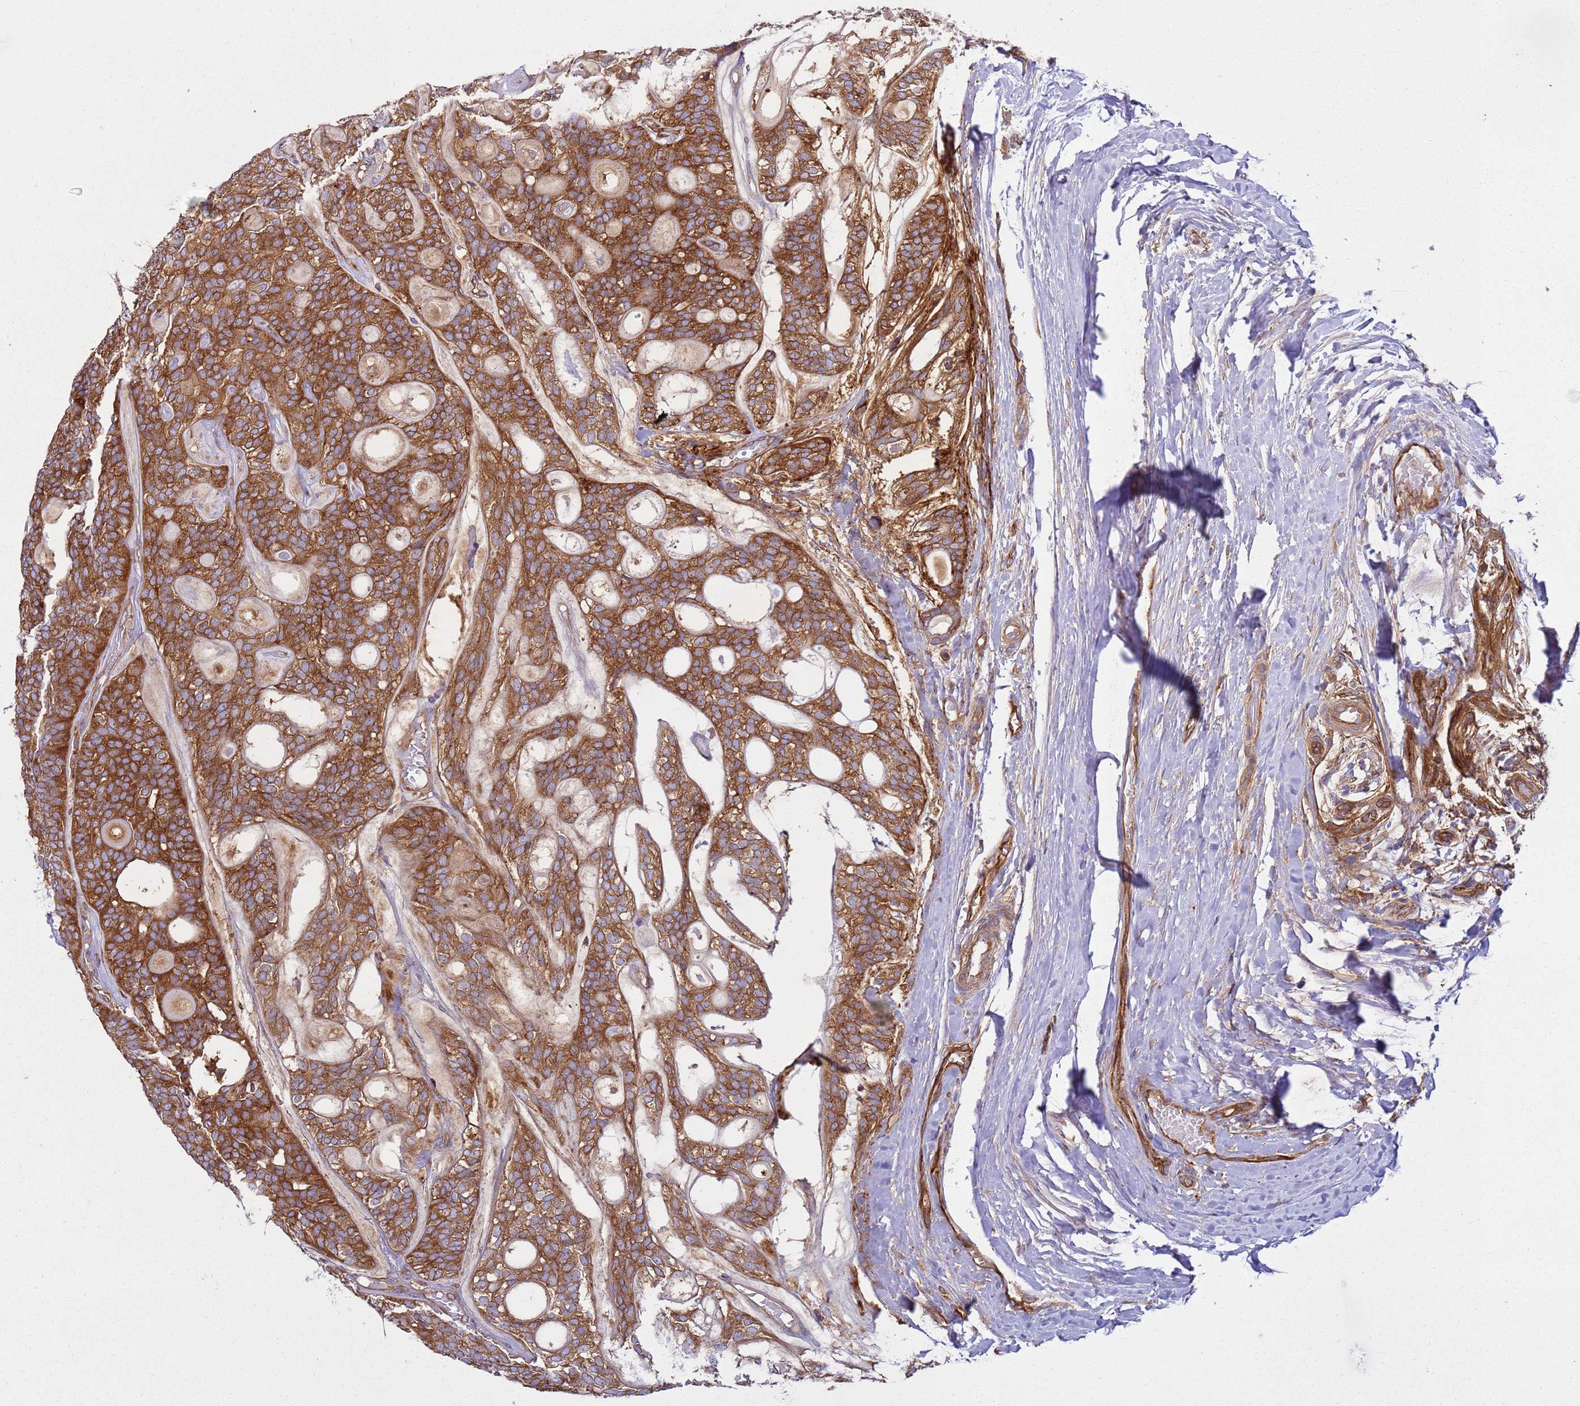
{"staining": {"intensity": "strong", "quantity": ">75%", "location": "cytoplasmic/membranous"}, "tissue": "head and neck cancer", "cell_type": "Tumor cells", "image_type": "cancer", "snomed": [{"axis": "morphology", "description": "Adenocarcinoma, NOS"}, {"axis": "topography", "description": "Head-Neck"}], "caption": "The micrograph displays staining of head and neck cancer, revealing strong cytoplasmic/membranous protein positivity (brown color) within tumor cells. The protein of interest is shown in brown color, while the nuclei are stained blue.", "gene": "SNX21", "patient": {"sex": "male", "age": 66}}